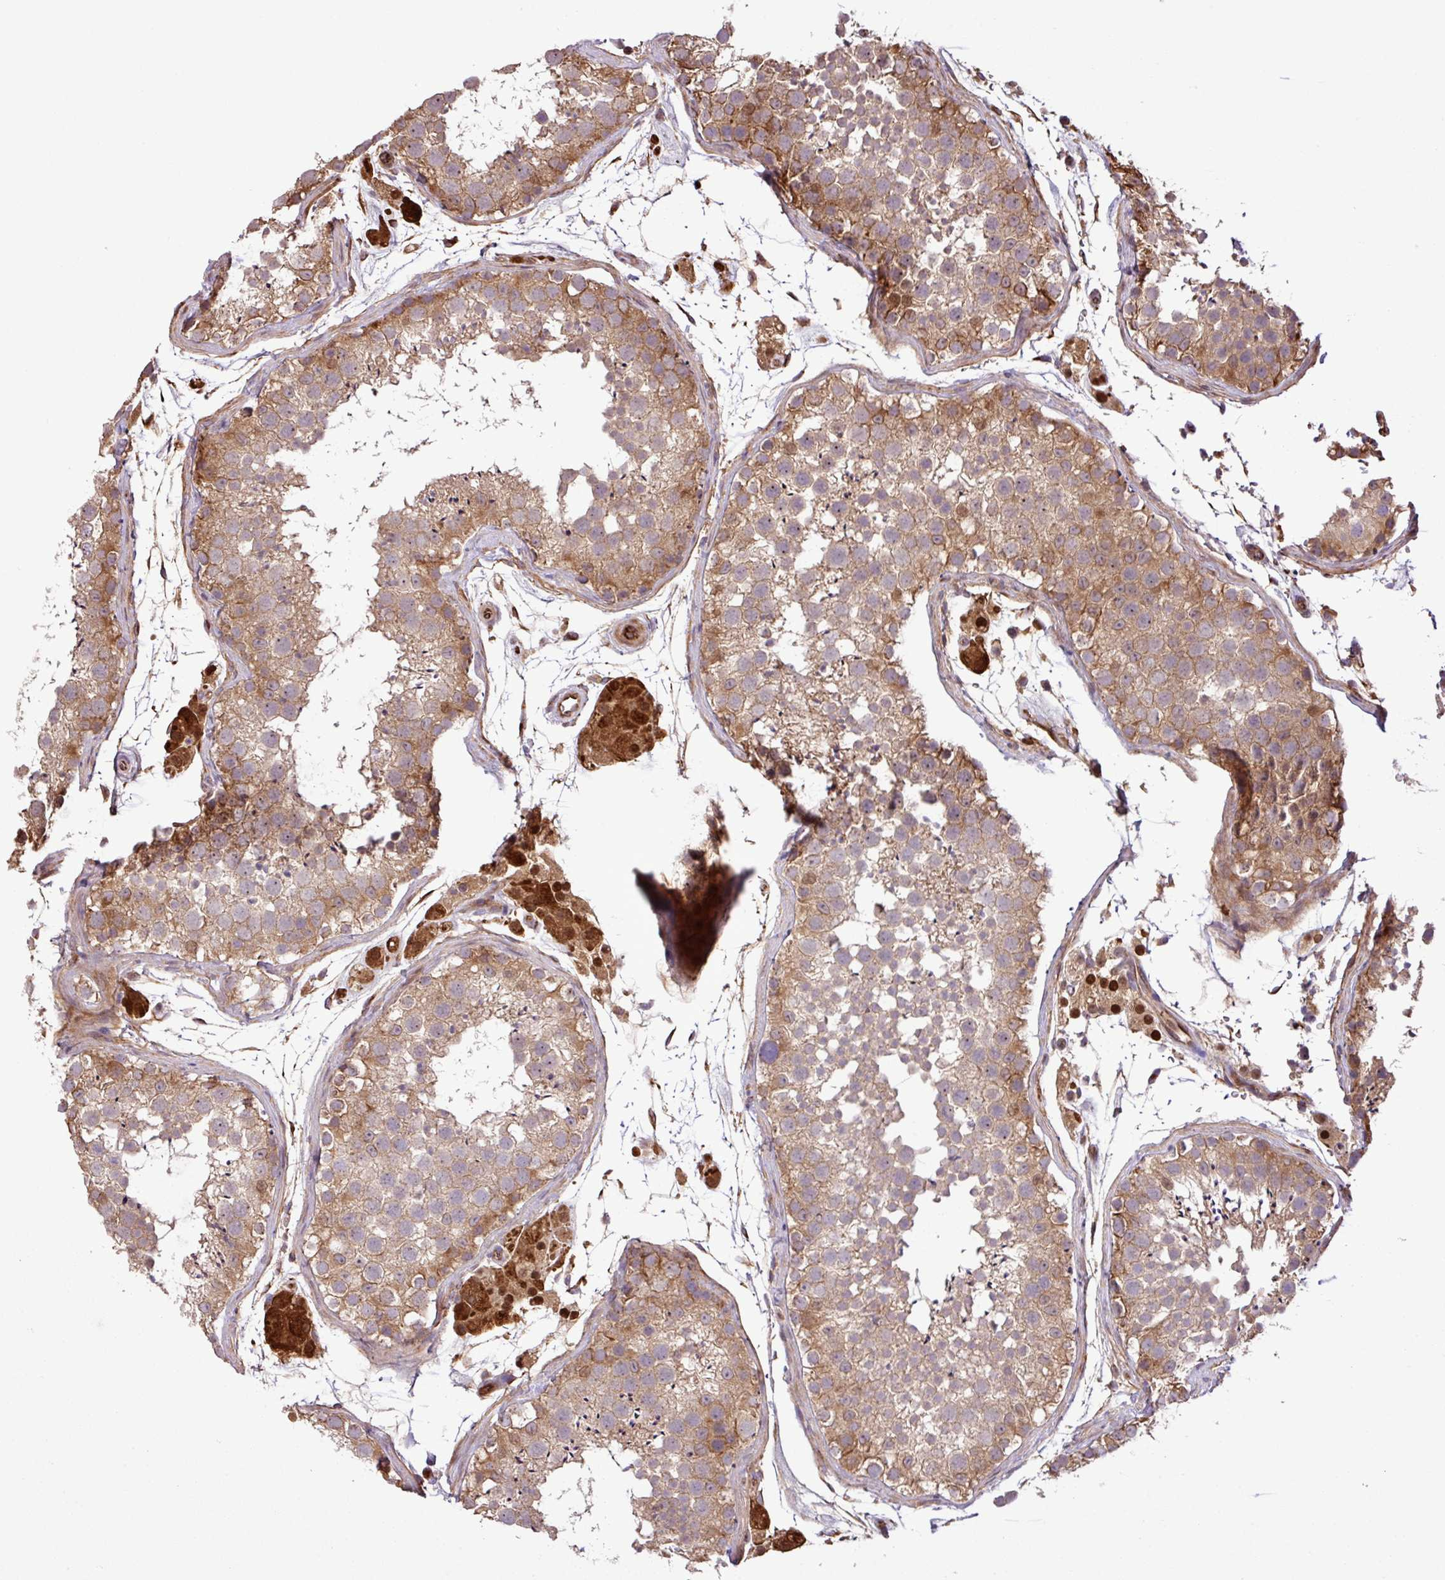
{"staining": {"intensity": "moderate", "quantity": ">75%", "location": "cytoplasmic/membranous"}, "tissue": "testis", "cell_type": "Cells in seminiferous ducts", "image_type": "normal", "snomed": [{"axis": "morphology", "description": "Normal tissue, NOS"}, {"axis": "topography", "description": "Testis"}], "caption": "IHC of benign testis demonstrates medium levels of moderate cytoplasmic/membranous positivity in about >75% of cells in seminiferous ducts. (DAB (3,3'-diaminobenzidine) = brown stain, brightfield microscopy at high magnification).", "gene": "ZNF266", "patient": {"sex": "male", "age": 41}}